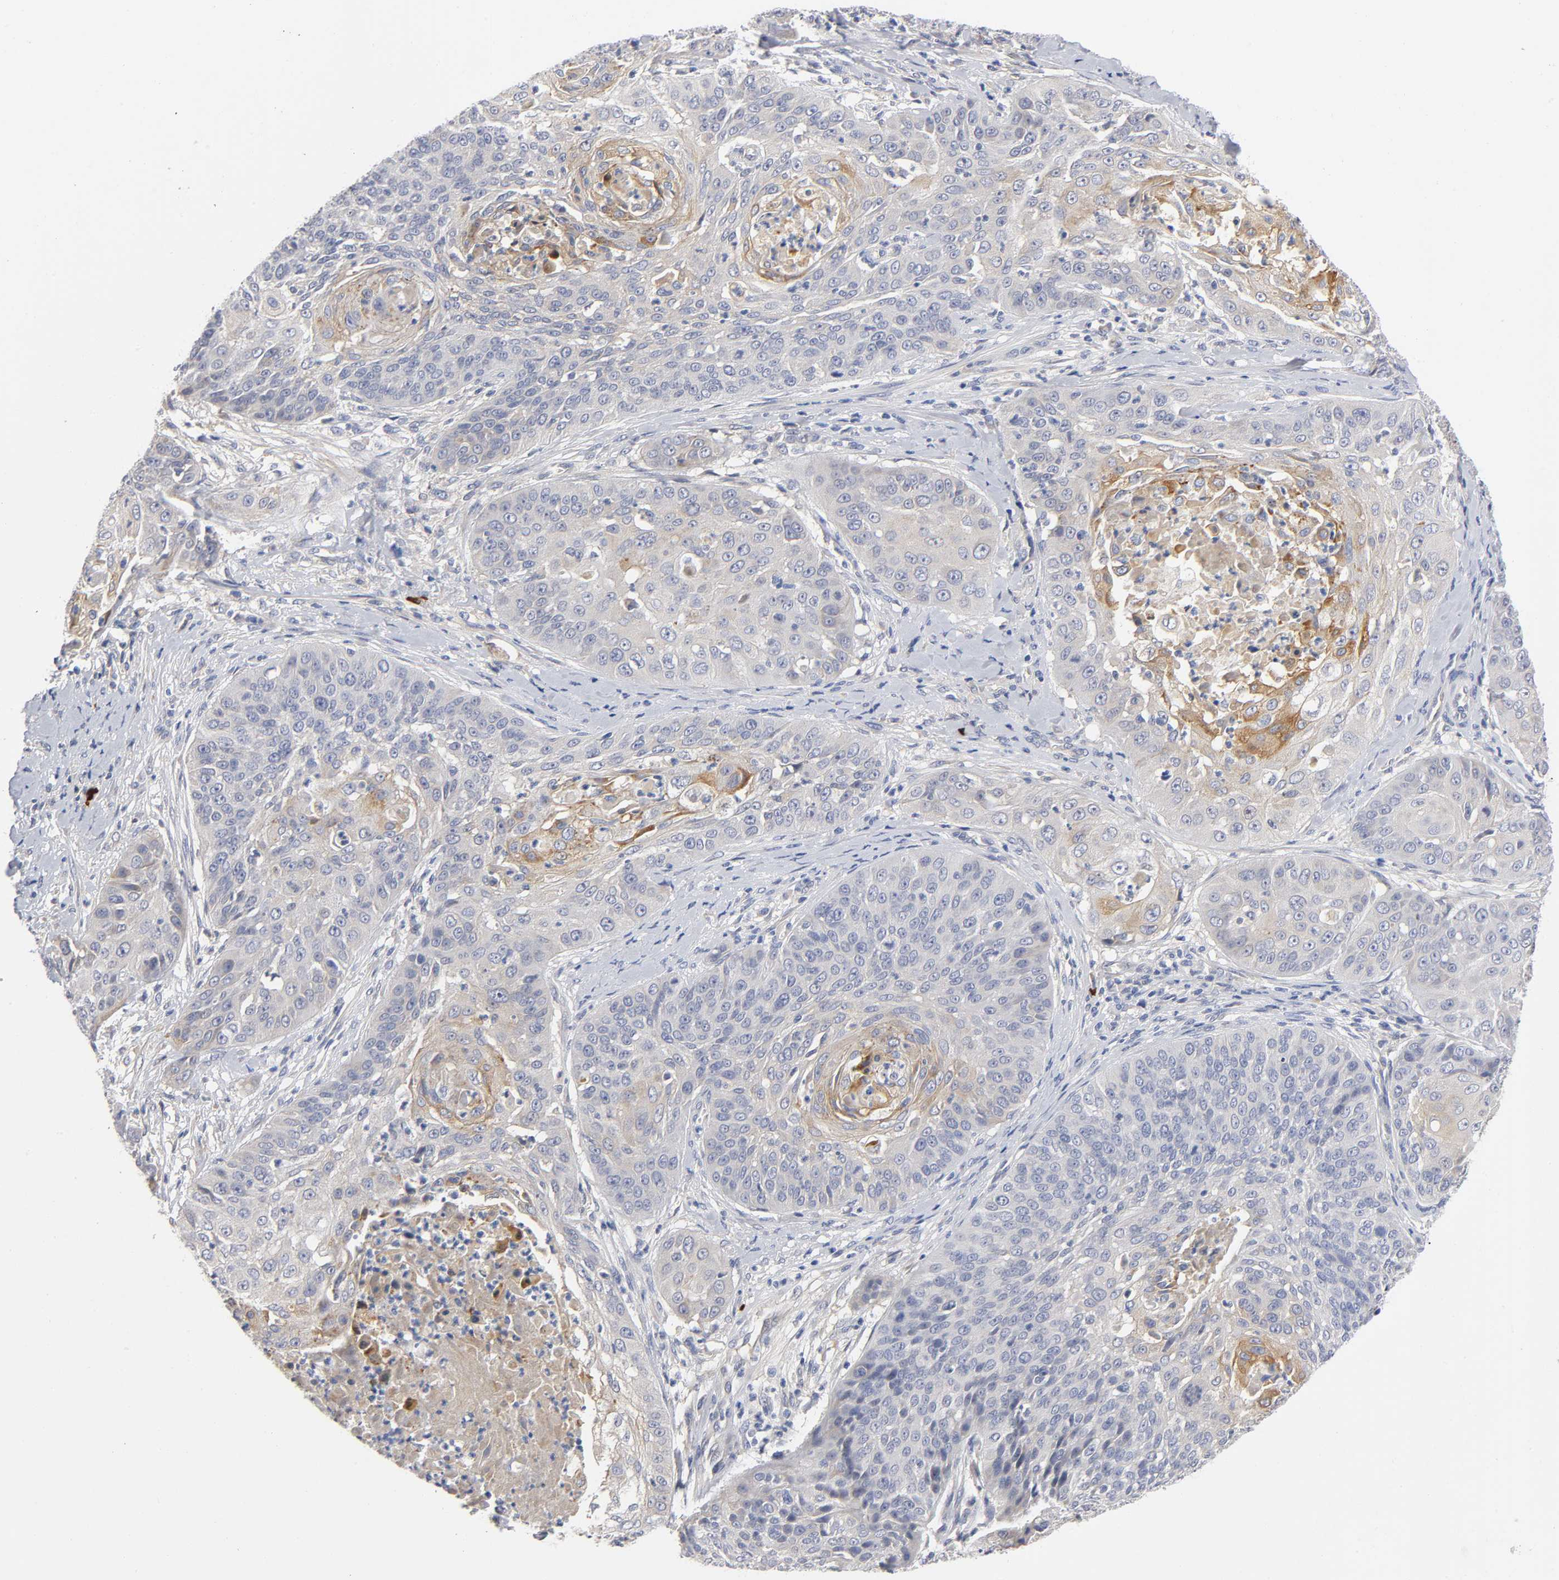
{"staining": {"intensity": "moderate", "quantity": "25%-75%", "location": "cytoplasmic/membranous"}, "tissue": "cervical cancer", "cell_type": "Tumor cells", "image_type": "cancer", "snomed": [{"axis": "morphology", "description": "Squamous cell carcinoma, NOS"}, {"axis": "topography", "description": "Cervix"}], "caption": "Protein analysis of cervical cancer tissue demonstrates moderate cytoplasmic/membranous positivity in approximately 25%-75% of tumor cells.", "gene": "NOVA1", "patient": {"sex": "female", "age": 64}}